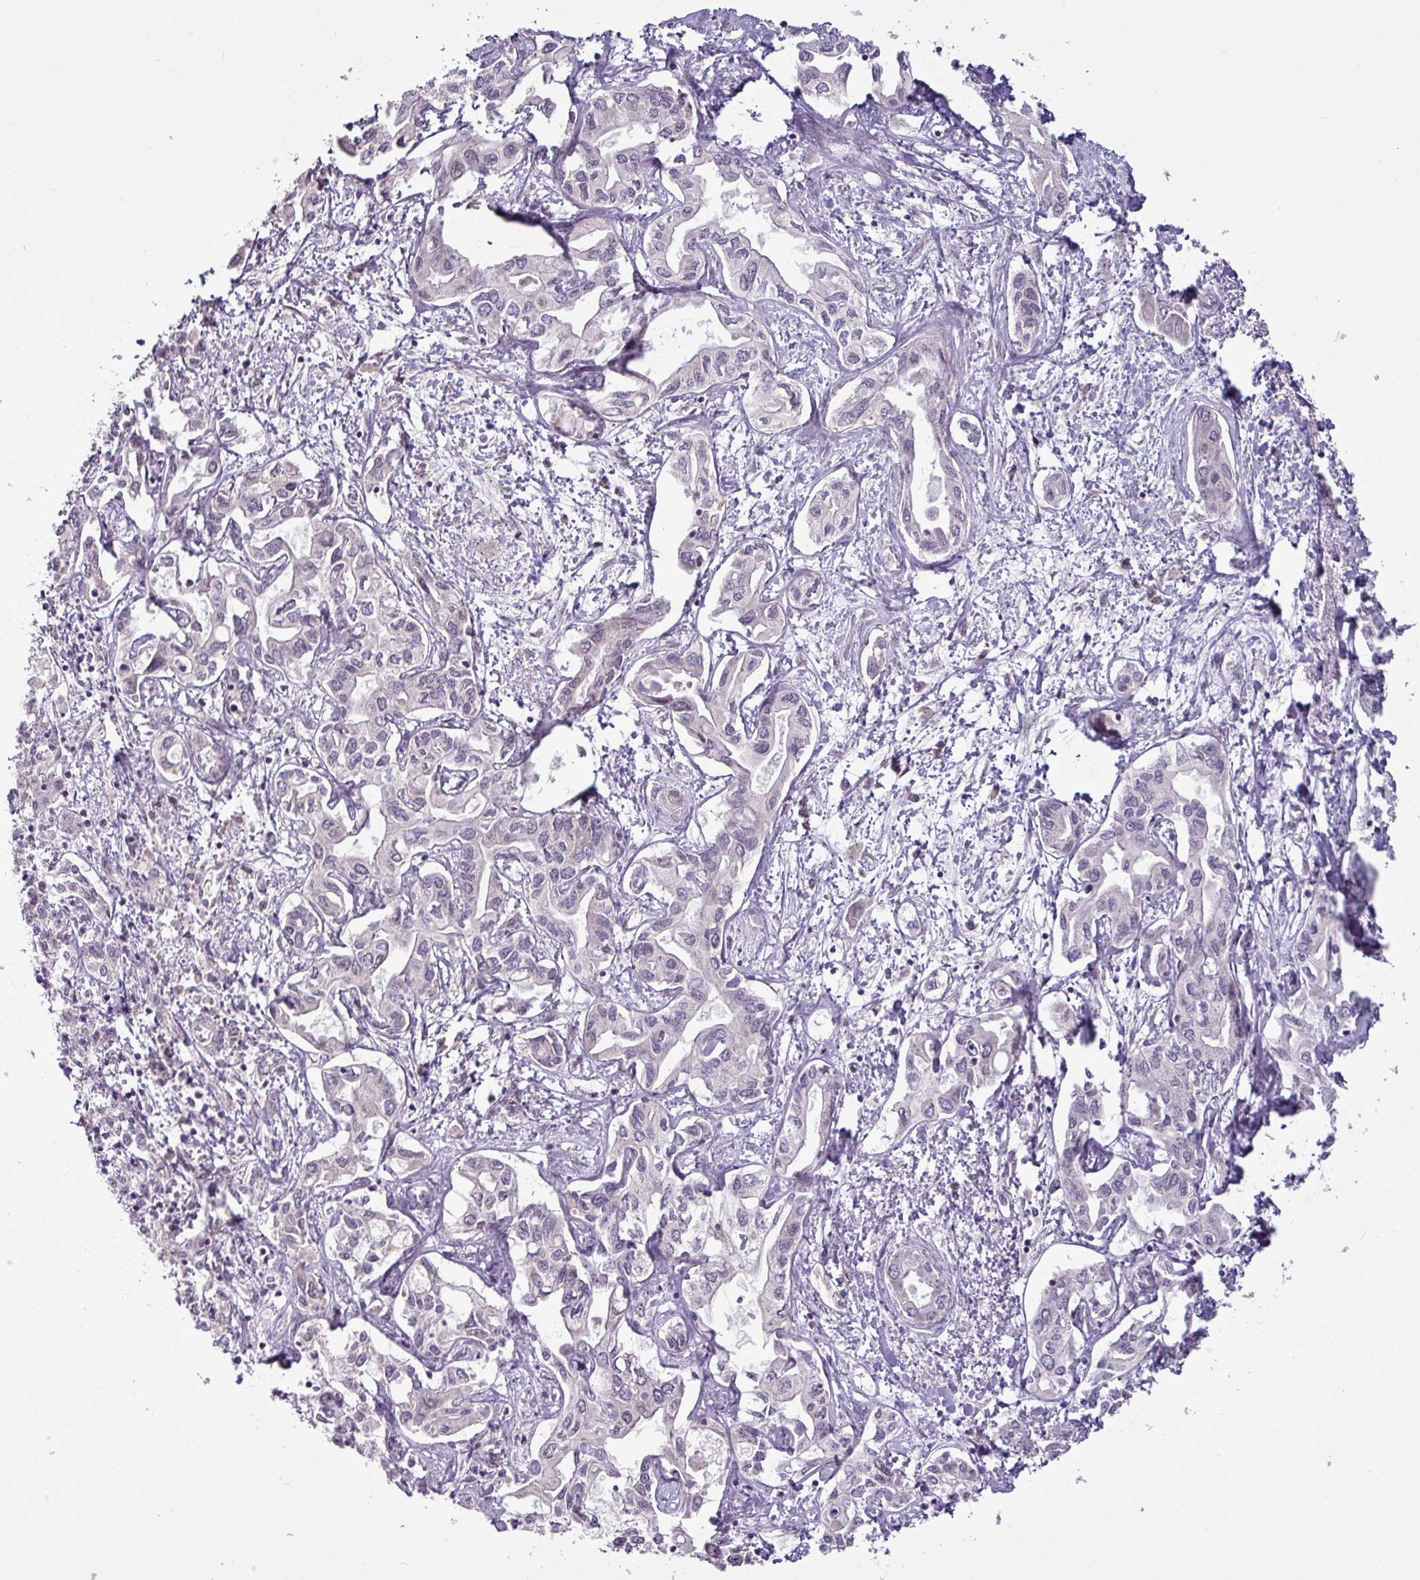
{"staining": {"intensity": "negative", "quantity": "none", "location": "none"}, "tissue": "liver cancer", "cell_type": "Tumor cells", "image_type": "cancer", "snomed": [{"axis": "morphology", "description": "Cholangiocarcinoma"}, {"axis": "topography", "description": "Liver"}], "caption": "Immunohistochemistry histopathology image of liver cancer stained for a protein (brown), which exhibits no expression in tumor cells.", "gene": "OR52D1", "patient": {"sex": "female", "age": 64}}